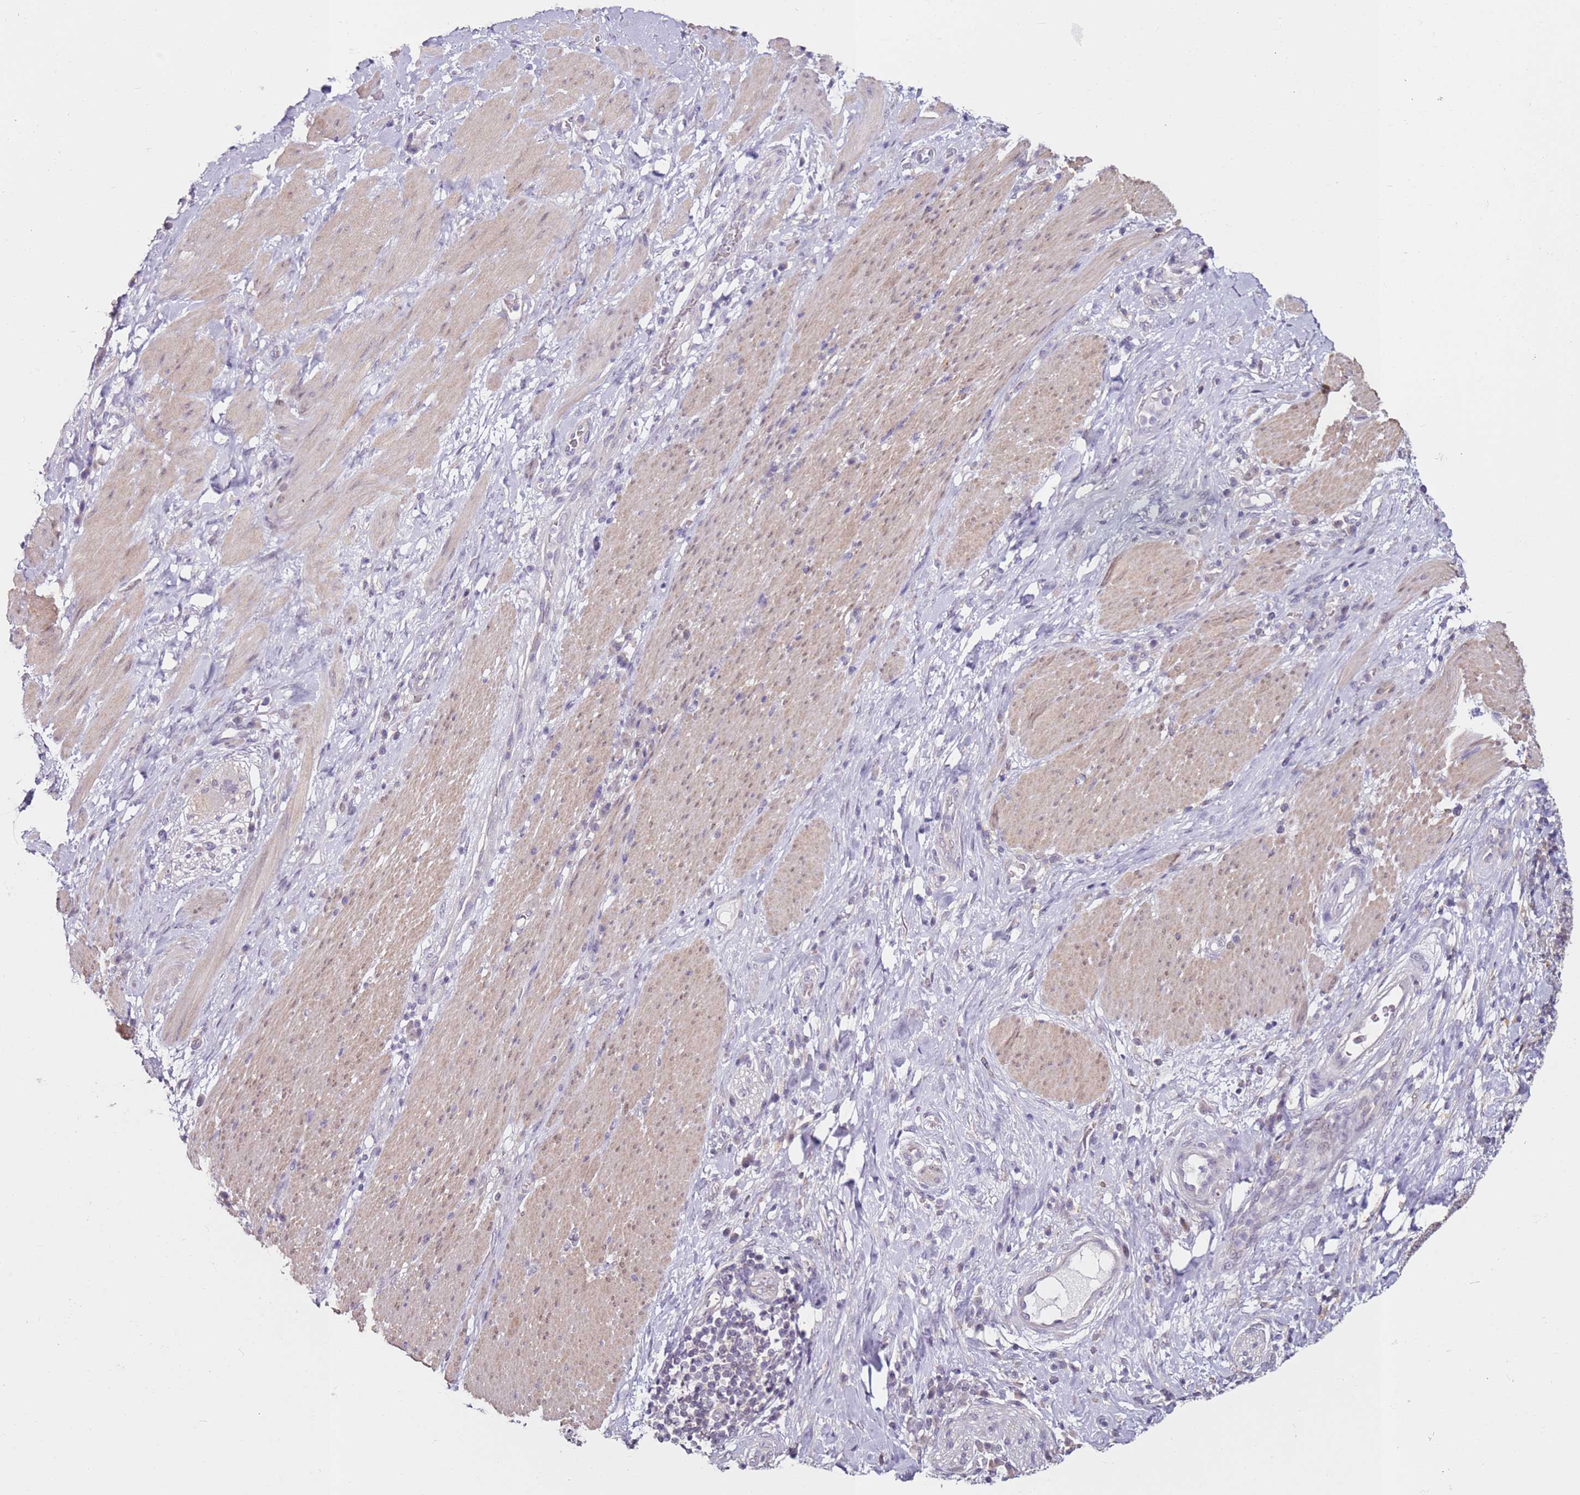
{"staining": {"intensity": "negative", "quantity": "none", "location": "none"}, "tissue": "stomach cancer", "cell_type": "Tumor cells", "image_type": "cancer", "snomed": [{"axis": "morphology", "description": "Normal tissue, NOS"}, {"axis": "morphology", "description": "Adenocarcinoma, NOS"}, {"axis": "topography", "description": "Stomach"}], "caption": "High power microscopy micrograph of an immunohistochemistry (IHC) histopathology image of adenocarcinoma (stomach), revealing no significant staining in tumor cells. The staining is performed using DAB (3,3'-diaminobenzidine) brown chromogen with nuclei counter-stained in using hematoxylin.", "gene": "MDH1", "patient": {"sex": "female", "age": 64}}